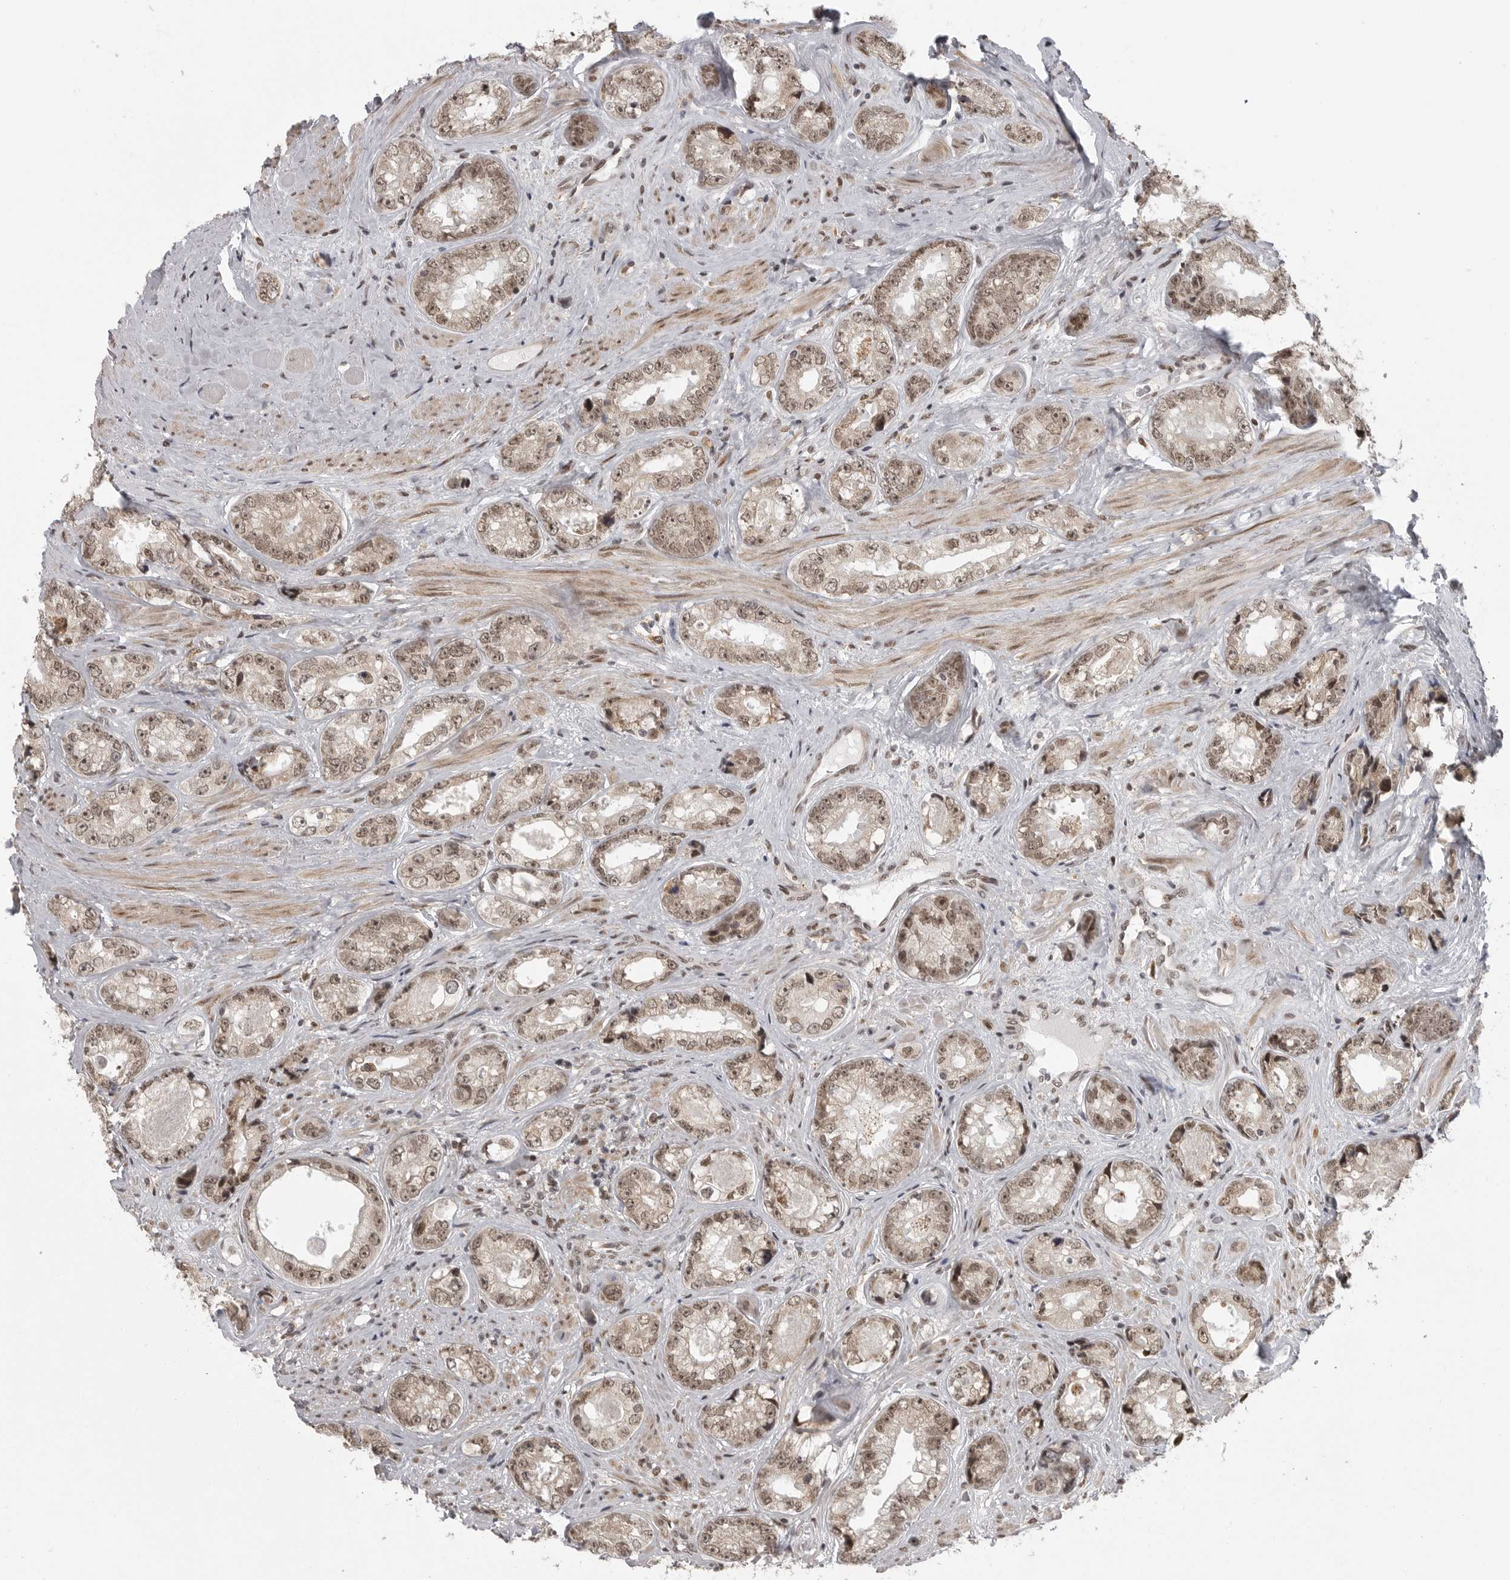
{"staining": {"intensity": "weak", "quantity": ">75%", "location": "nuclear"}, "tissue": "prostate cancer", "cell_type": "Tumor cells", "image_type": "cancer", "snomed": [{"axis": "morphology", "description": "Adenocarcinoma, High grade"}, {"axis": "topography", "description": "Prostate"}], "caption": "Immunohistochemical staining of human adenocarcinoma (high-grade) (prostate) reveals low levels of weak nuclear protein staining in about >75% of tumor cells.", "gene": "ISG20L2", "patient": {"sex": "male", "age": 61}}